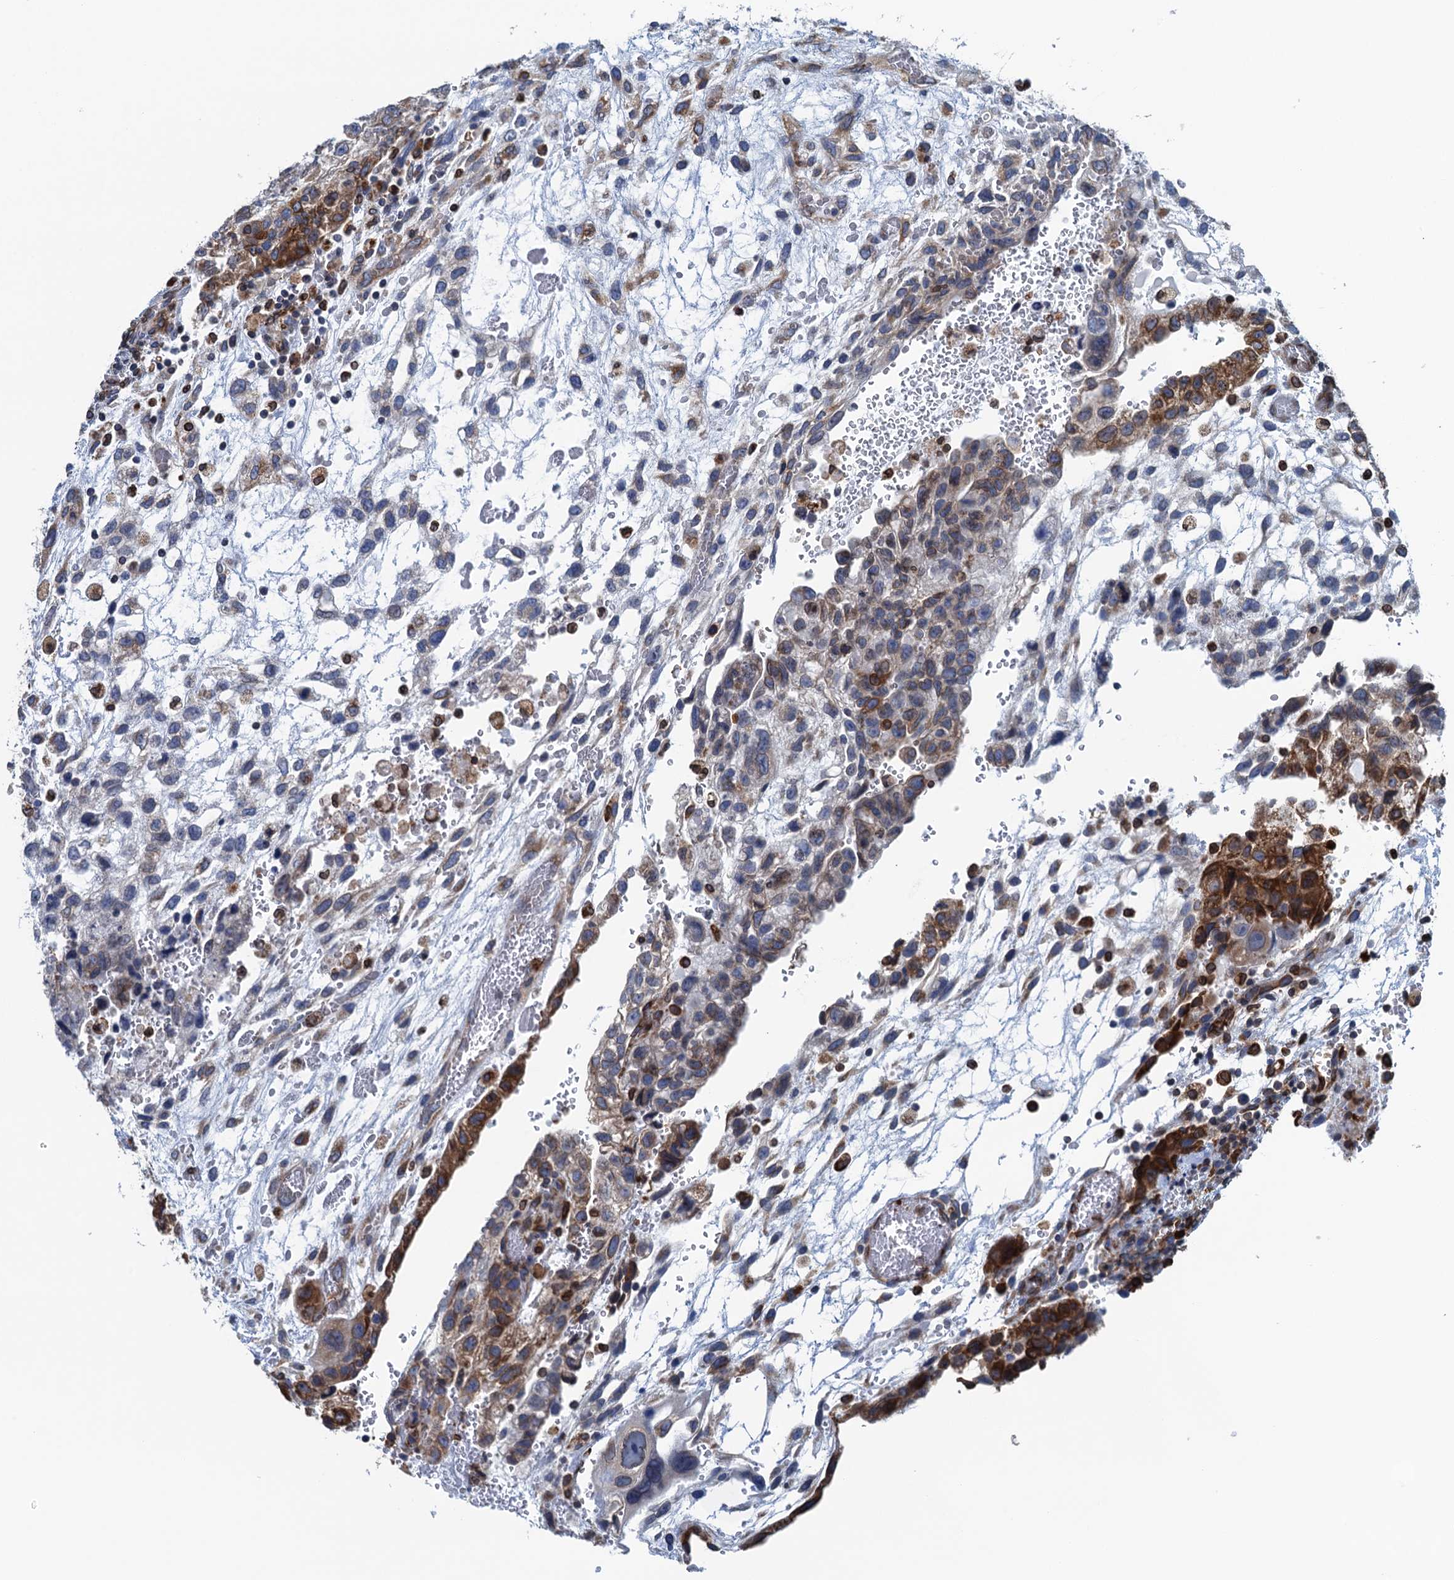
{"staining": {"intensity": "strong", "quantity": "<25%", "location": "cytoplasmic/membranous"}, "tissue": "testis cancer", "cell_type": "Tumor cells", "image_type": "cancer", "snomed": [{"axis": "morphology", "description": "Carcinoma, Embryonal, NOS"}, {"axis": "topography", "description": "Testis"}], "caption": "Testis cancer (embryonal carcinoma) stained with DAB IHC displays medium levels of strong cytoplasmic/membranous staining in approximately <25% of tumor cells. Ihc stains the protein of interest in brown and the nuclei are stained blue.", "gene": "TMEM205", "patient": {"sex": "male", "age": 36}}